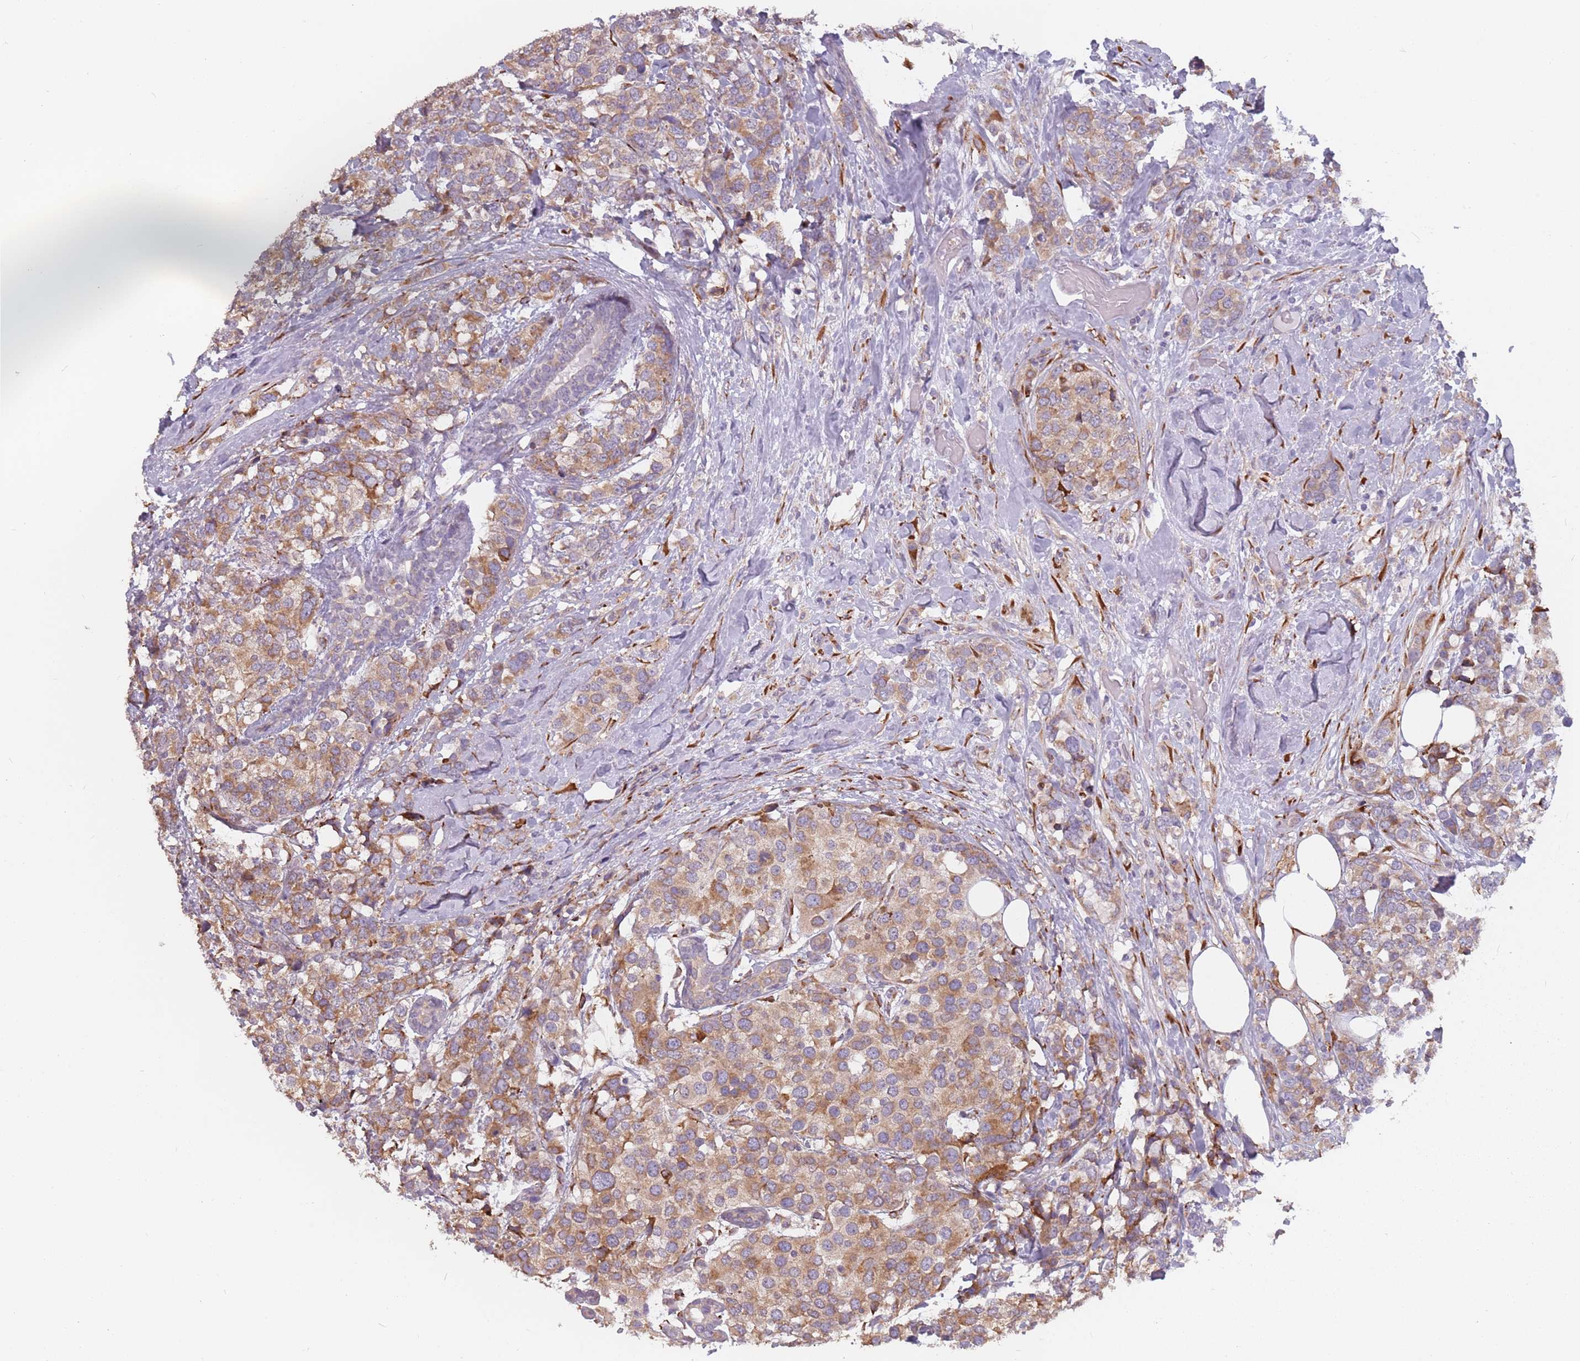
{"staining": {"intensity": "moderate", "quantity": ">75%", "location": "cytoplasmic/membranous"}, "tissue": "breast cancer", "cell_type": "Tumor cells", "image_type": "cancer", "snomed": [{"axis": "morphology", "description": "Lobular carcinoma"}, {"axis": "topography", "description": "Breast"}], "caption": "Immunohistochemical staining of human breast cancer (lobular carcinoma) demonstrates medium levels of moderate cytoplasmic/membranous expression in about >75% of tumor cells. Ihc stains the protein in brown and the nuclei are stained blue.", "gene": "RPS9", "patient": {"sex": "female", "age": 59}}